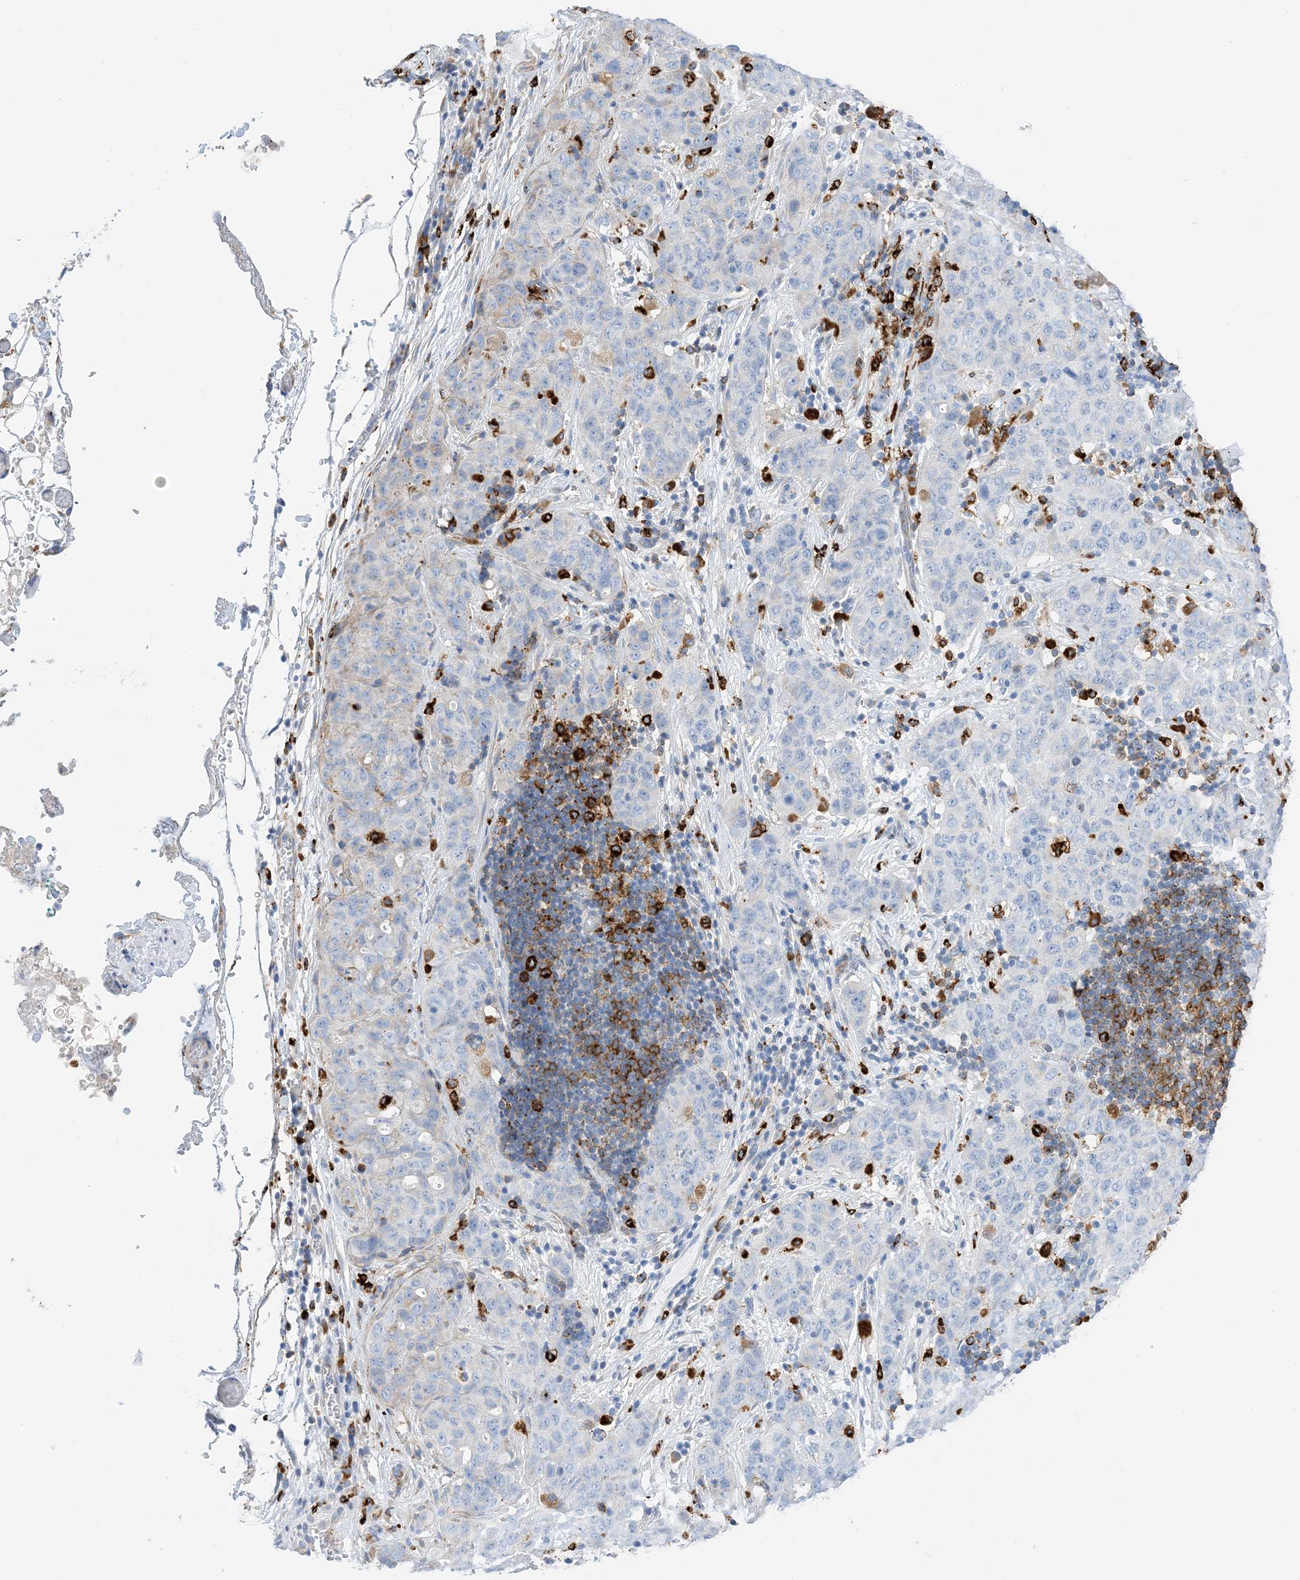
{"staining": {"intensity": "negative", "quantity": "none", "location": "none"}, "tissue": "stomach cancer", "cell_type": "Tumor cells", "image_type": "cancer", "snomed": [{"axis": "morphology", "description": "Normal tissue, NOS"}, {"axis": "morphology", "description": "Adenocarcinoma, NOS"}, {"axis": "topography", "description": "Lymph node"}, {"axis": "topography", "description": "Stomach"}], "caption": "DAB immunohistochemical staining of stomach adenocarcinoma exhibits no significant expression in tumor cells.", "gene": "DPH3", "patient": {"sex": "male", "age": 48}}